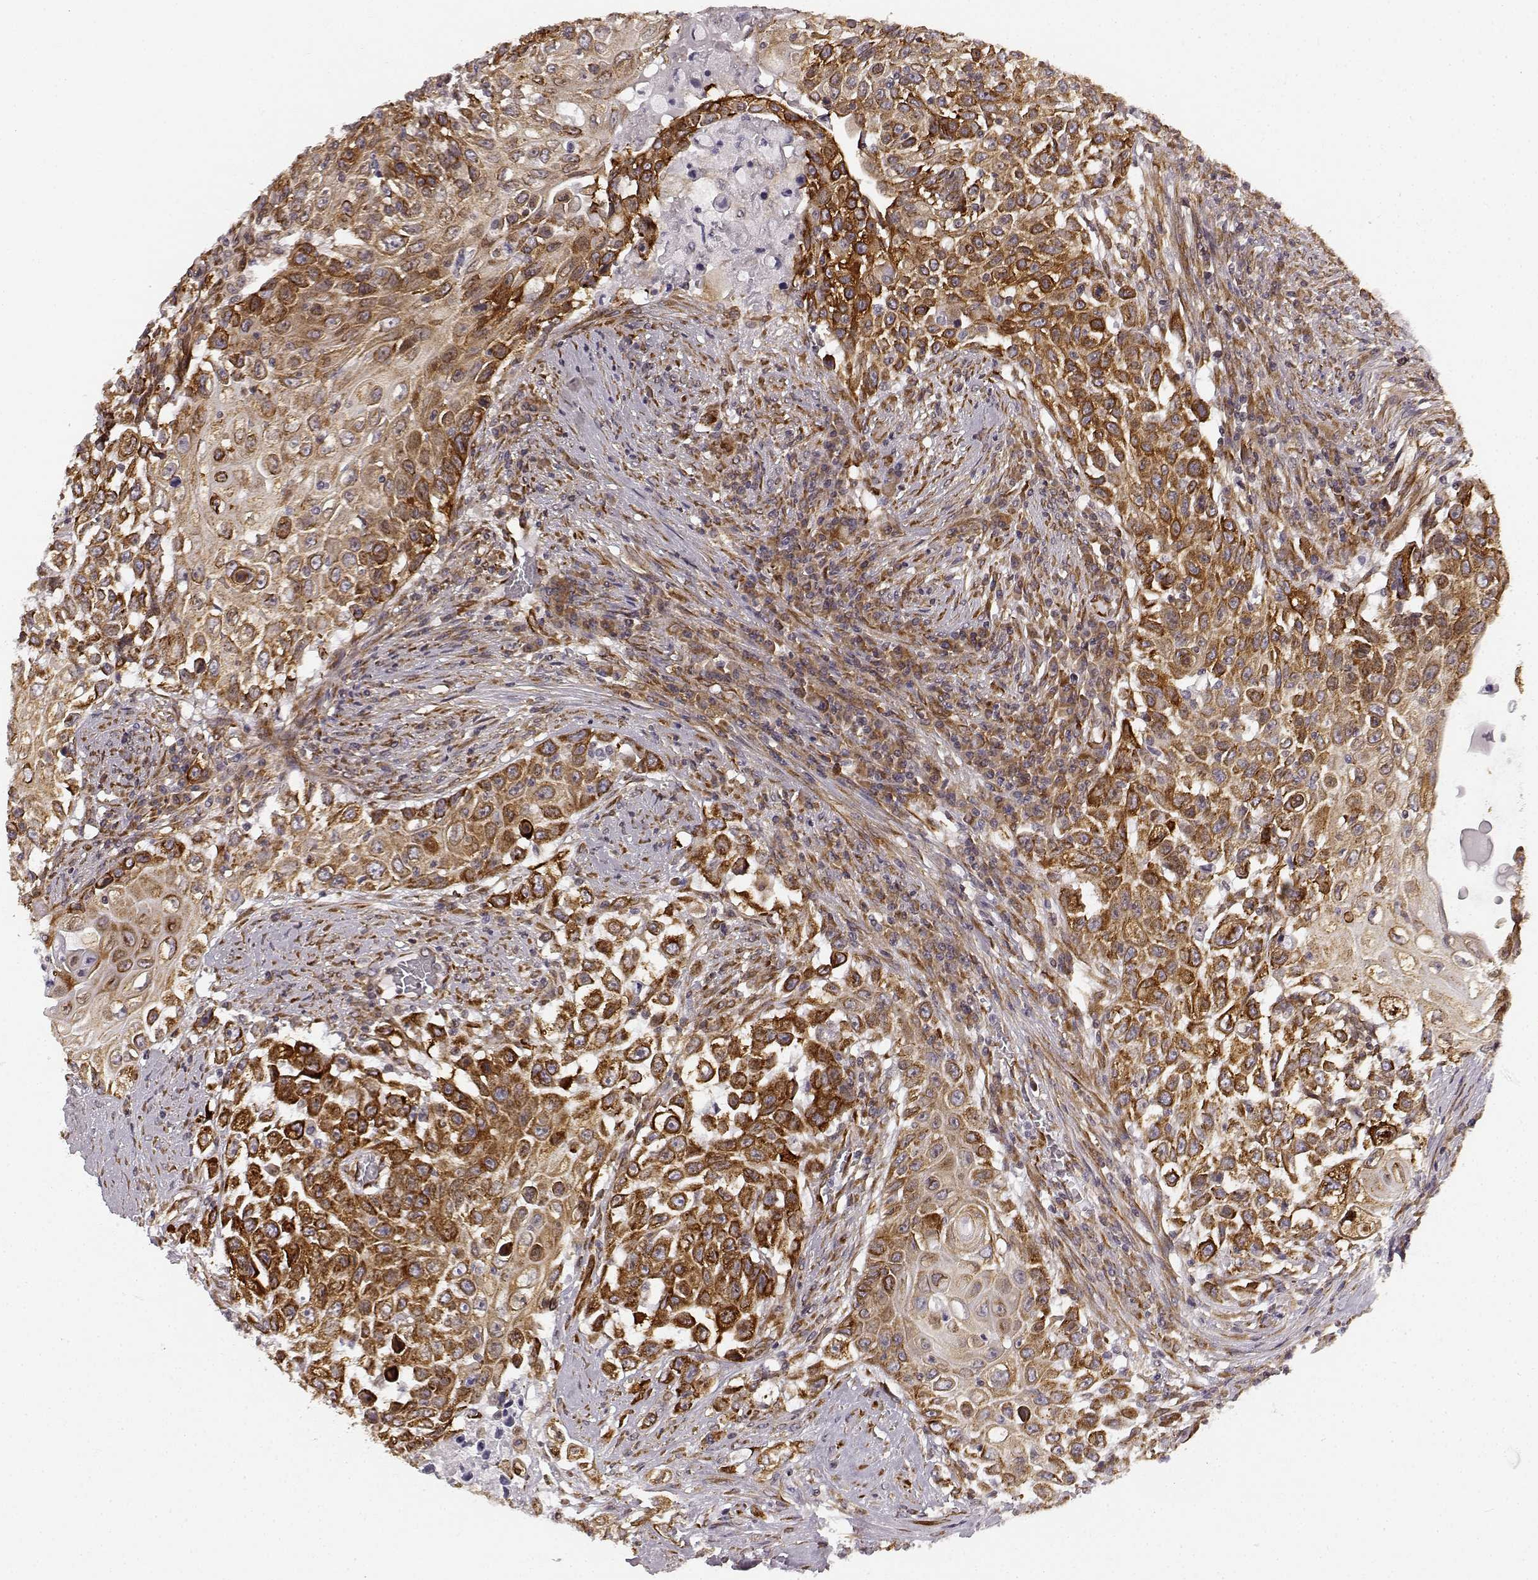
{"staining": {"intensity": "strong", "quantity": "25%-75%", "location": "cytoplasmic/membranous"}, "tissue": "urothelial cancer", "cell_type": "Tumor cells", "image_type": "cancer", "snomed": [{"axis": "morphology", "description": "Urothelial carcinoma, High grade"}, {"axis": "topography", "description": "Urinary bladder"}], "caption": "Brown immunohistochemical staining in human urothelial cancer demonstrates strong cytoplasmic/membranous expression in approximately 25%-75% of tumor cells. (Brightfield microscopy of DAB IHC at high magnification).", "gene": "TMEM14A", "patient": {"sex": "female", "age": 56}}